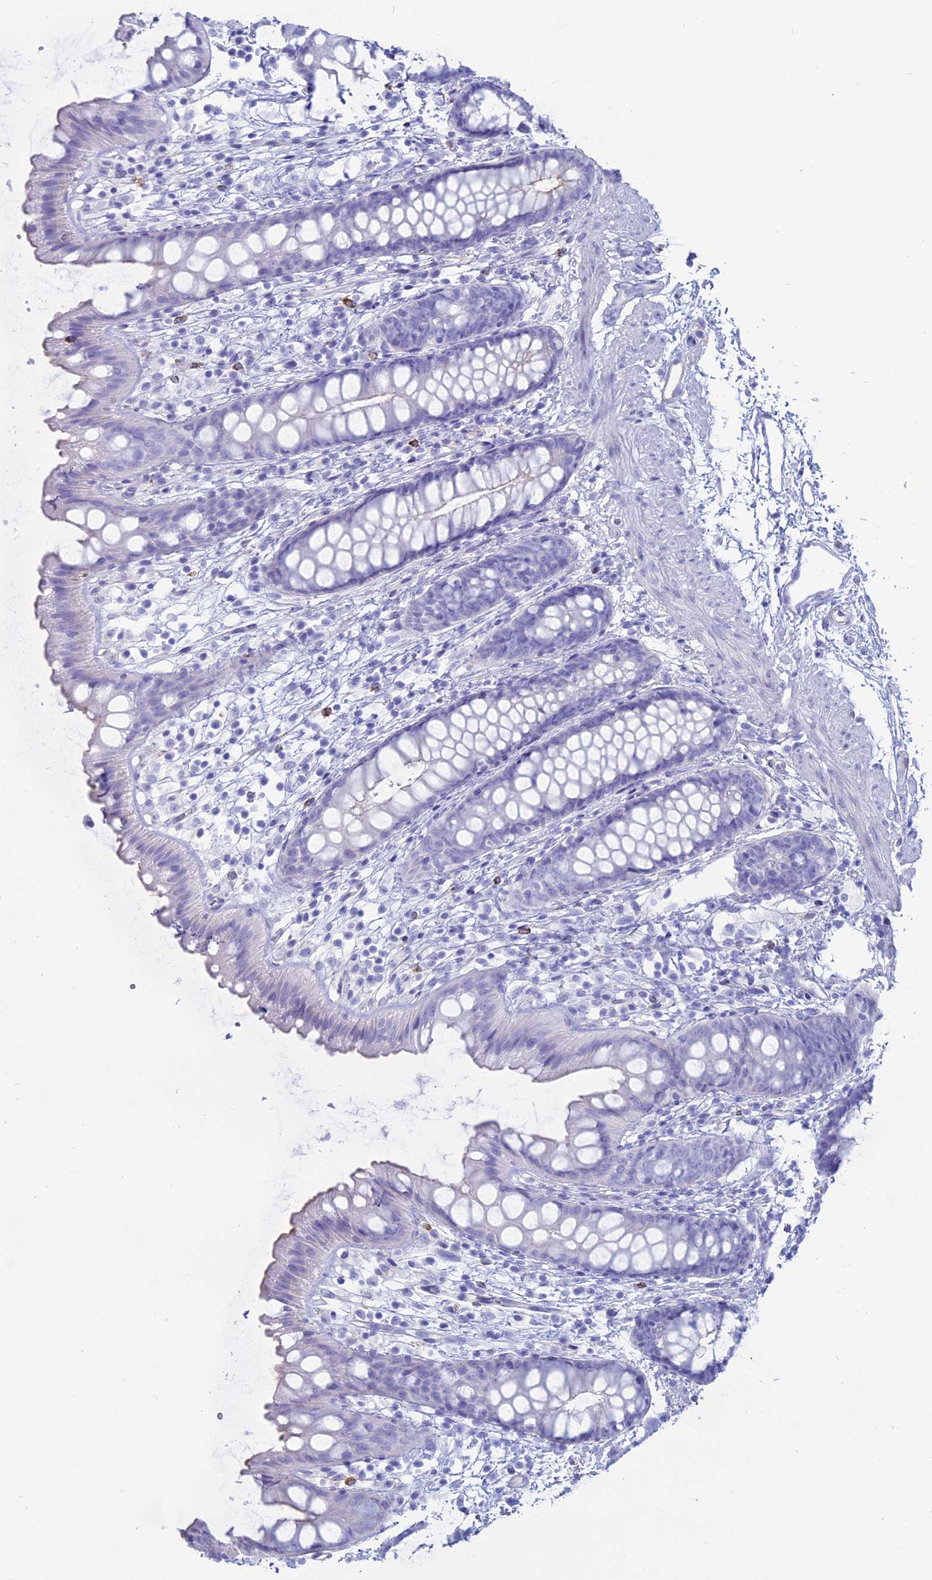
{"staining": {"intensity": "negative", "quantity": "none", "location": "none"}, "tissue": "rectum", "cell_type": "Glandular cells", "image_type": "normal", "snomed": [{"axis": "morphology", "description": "Normal tissue, NOS"}, {"axis": "topography", "description": "Rectum"}], "caption": "Immunohistochemical staining of benign human rectum displays no significant staining in glandular cells. (DAB immunohistochemistry visualized using brightfield microscopy, high magnification).", "gene": "OR2AE1", "patient": {"sex": "female", "age": 65}}